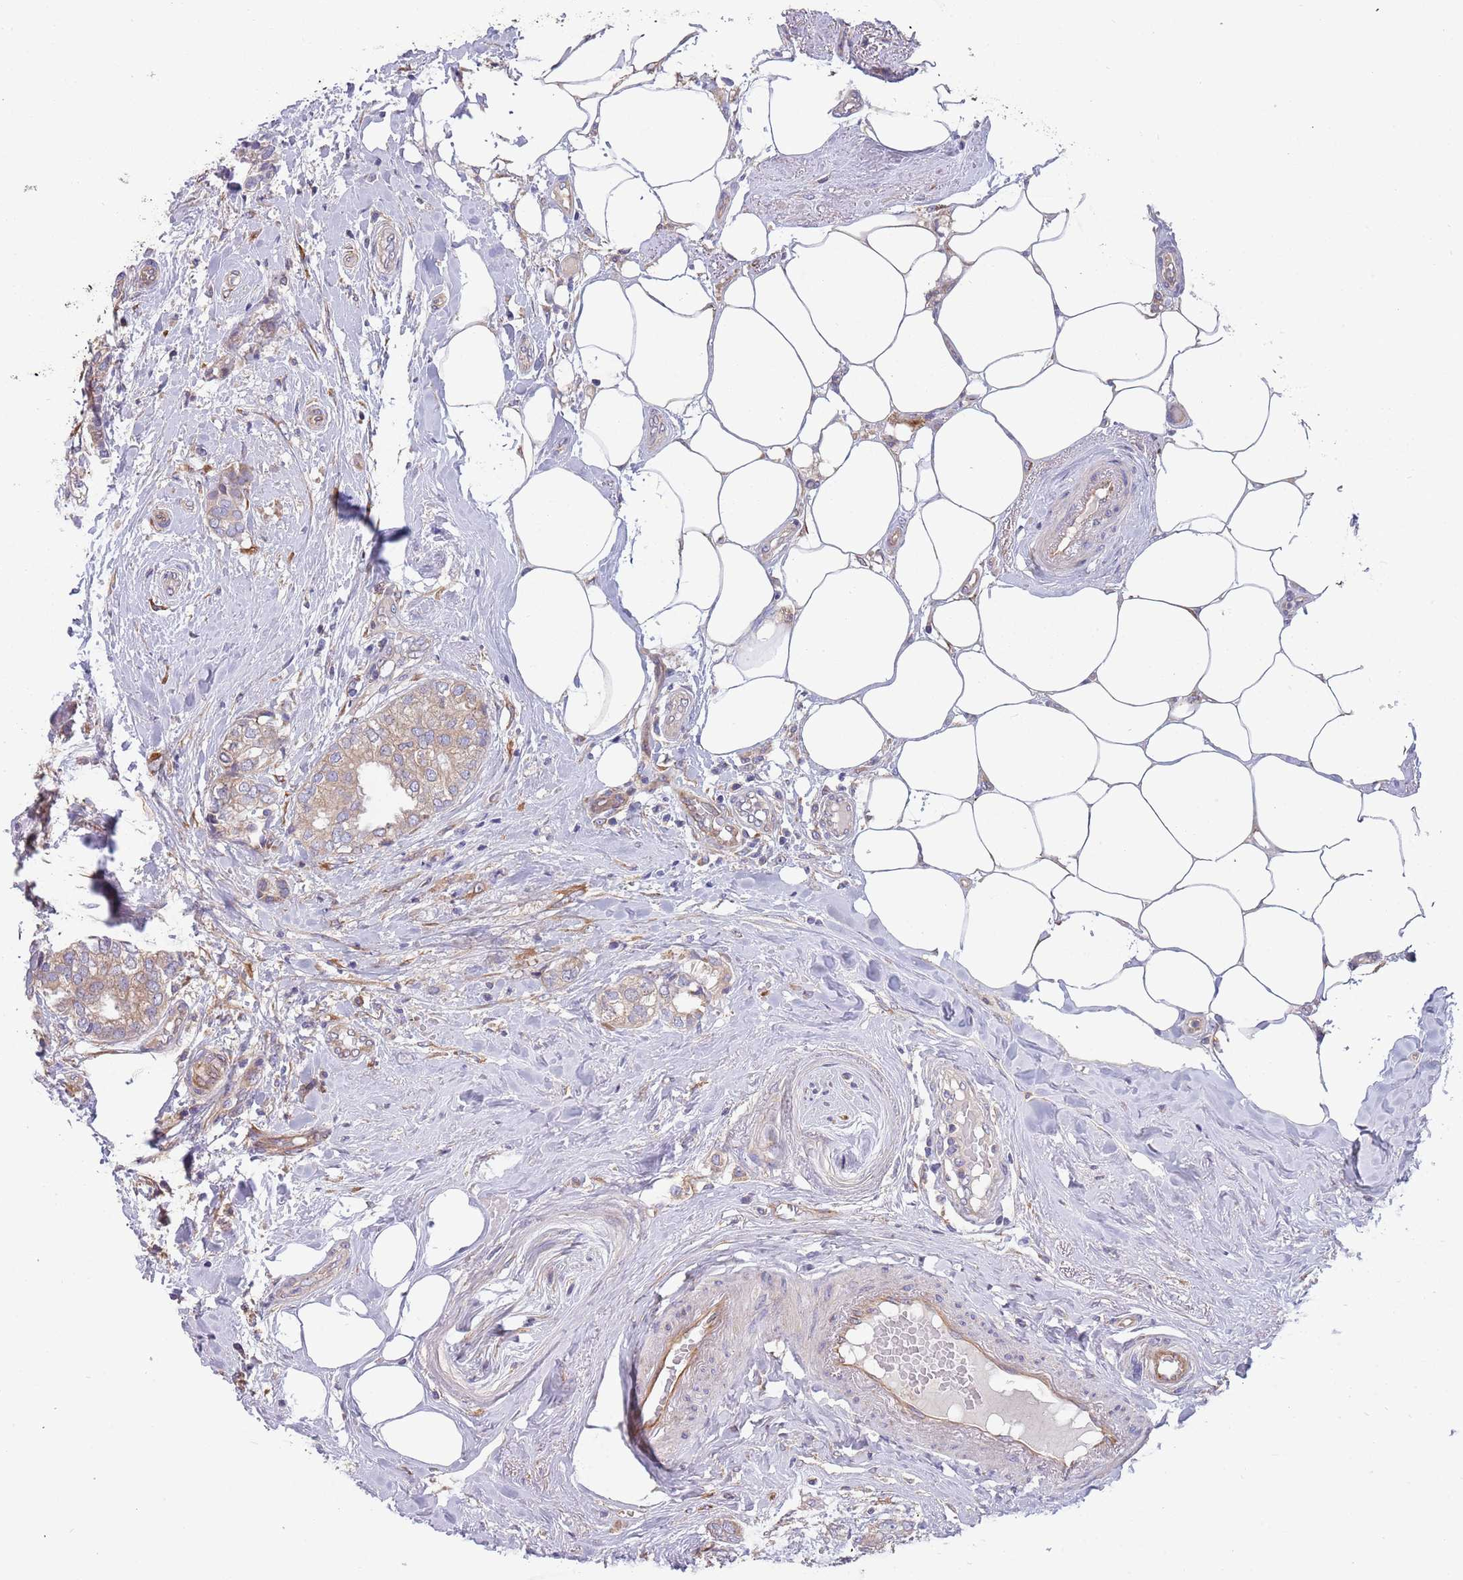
{"staining": {"intensity": "weak", "quantity": ">75%", "location": "cytoplasmic/membranous"}, "tissue": "breast cancer", "cell_type": "Tumor cells", "image_type": "cancer", "snomed": [{"axis": "morphology", "description": "Duct carcinoma"}, {"axis": "topography", "description": "Breast"}], "caption": "Breast cancer (invasive ductal carcinoma) was stained to show a protein in brown. There is low levels of weak cytoplasmic/membranous expression in about >75% of tumor cells.", "gene": "ARMCX6", "patient": {"sex": "female", "age": 73}}